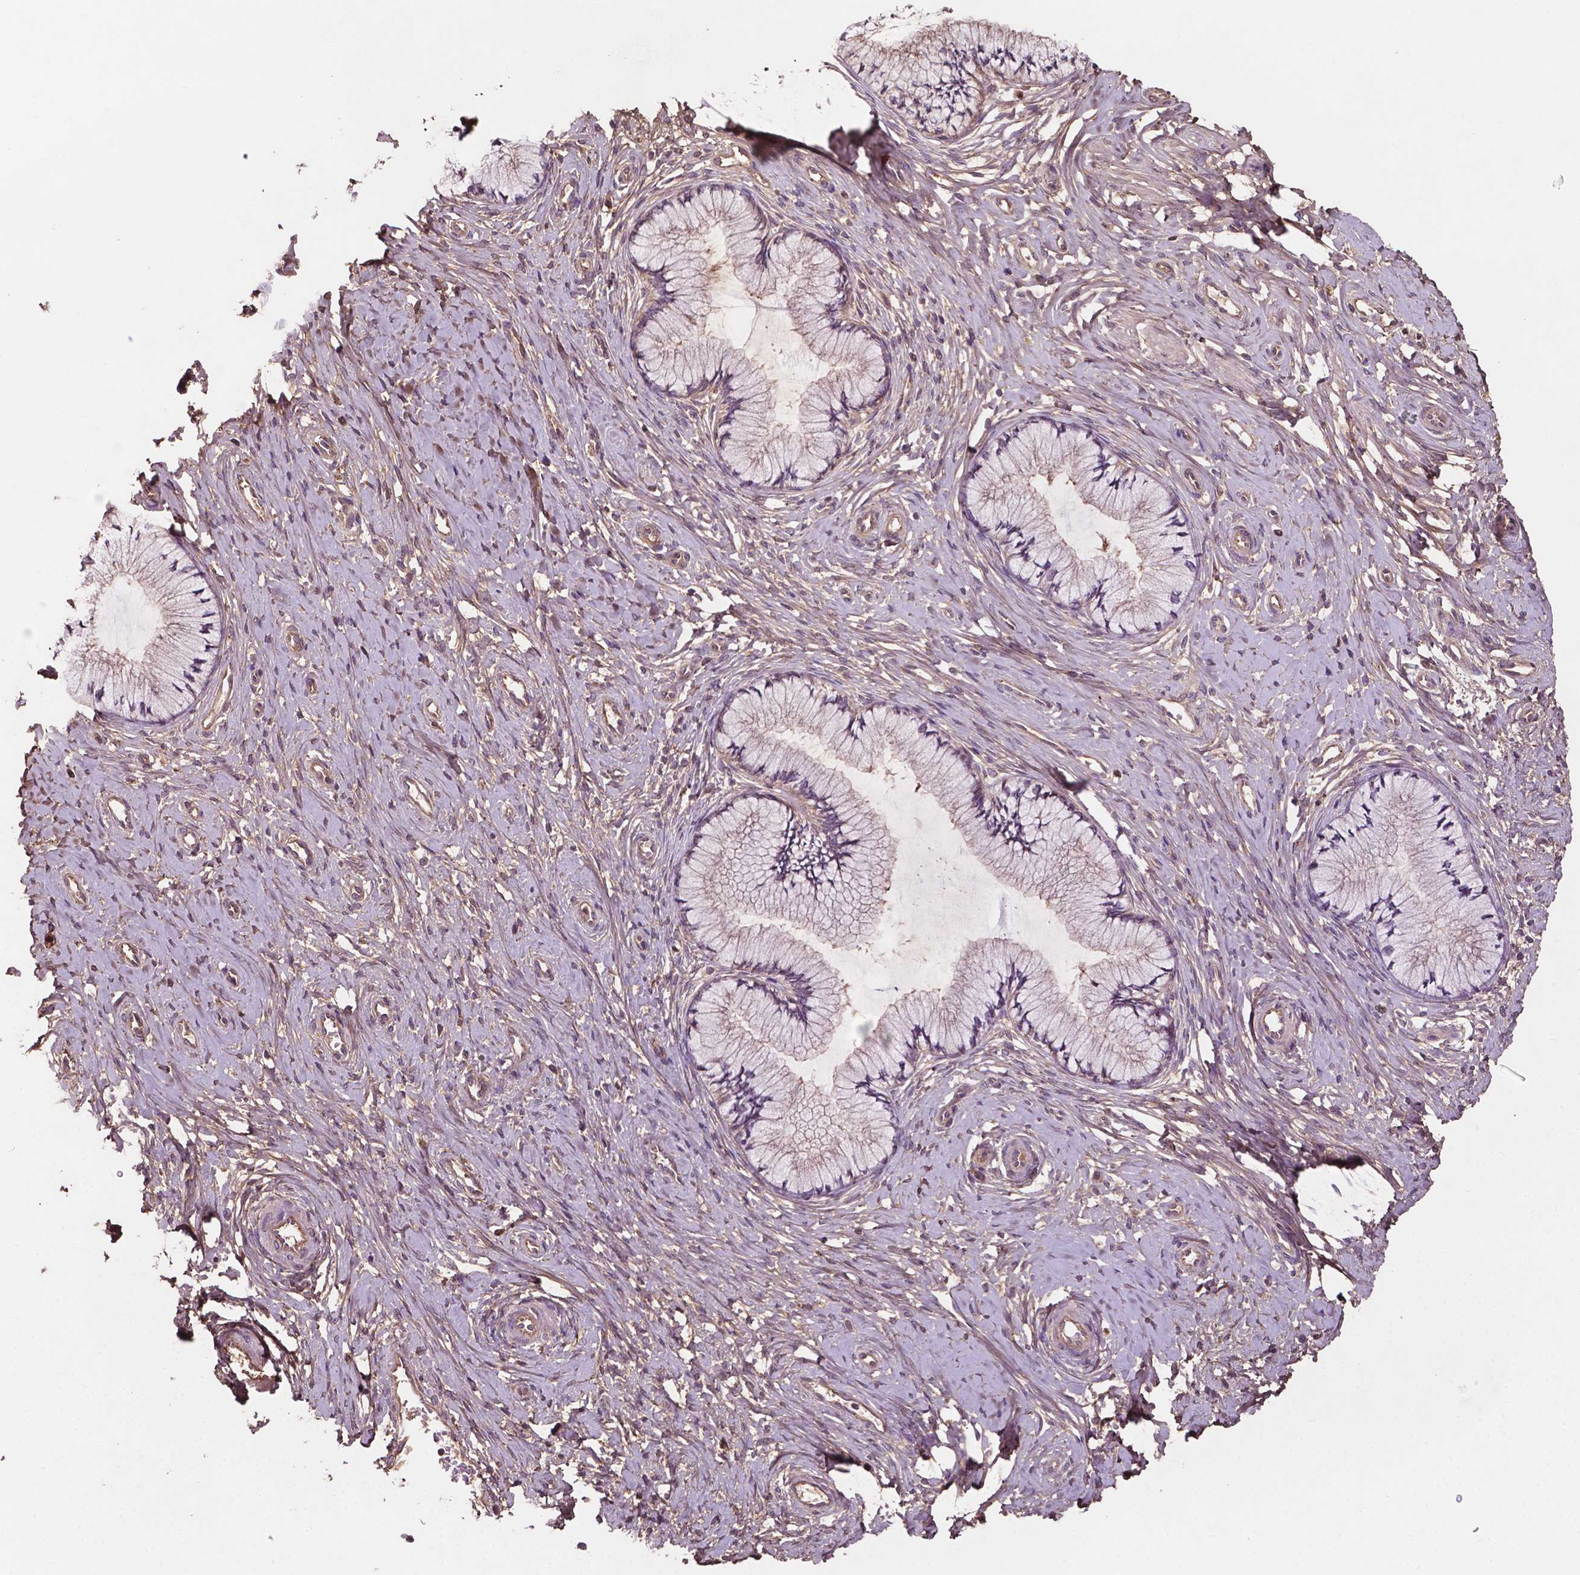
{"staining": {"intensity": "negative", "quantity": "none", "location": "none"}, "tissue": "cervix", "cell_type": "Glandular cells", "image_type": "normal", "snomed": [{"axis": "morphology", "description": "Normal tissue, NOS"}, {"axis": "topography", "description": "Cervix"}], "caption": "Immunohistochemical staining of normal human cervix shows no significant expression in glandular cells.", "gene": "GJA9", "patient": {"sex": "female", "age": 37}}